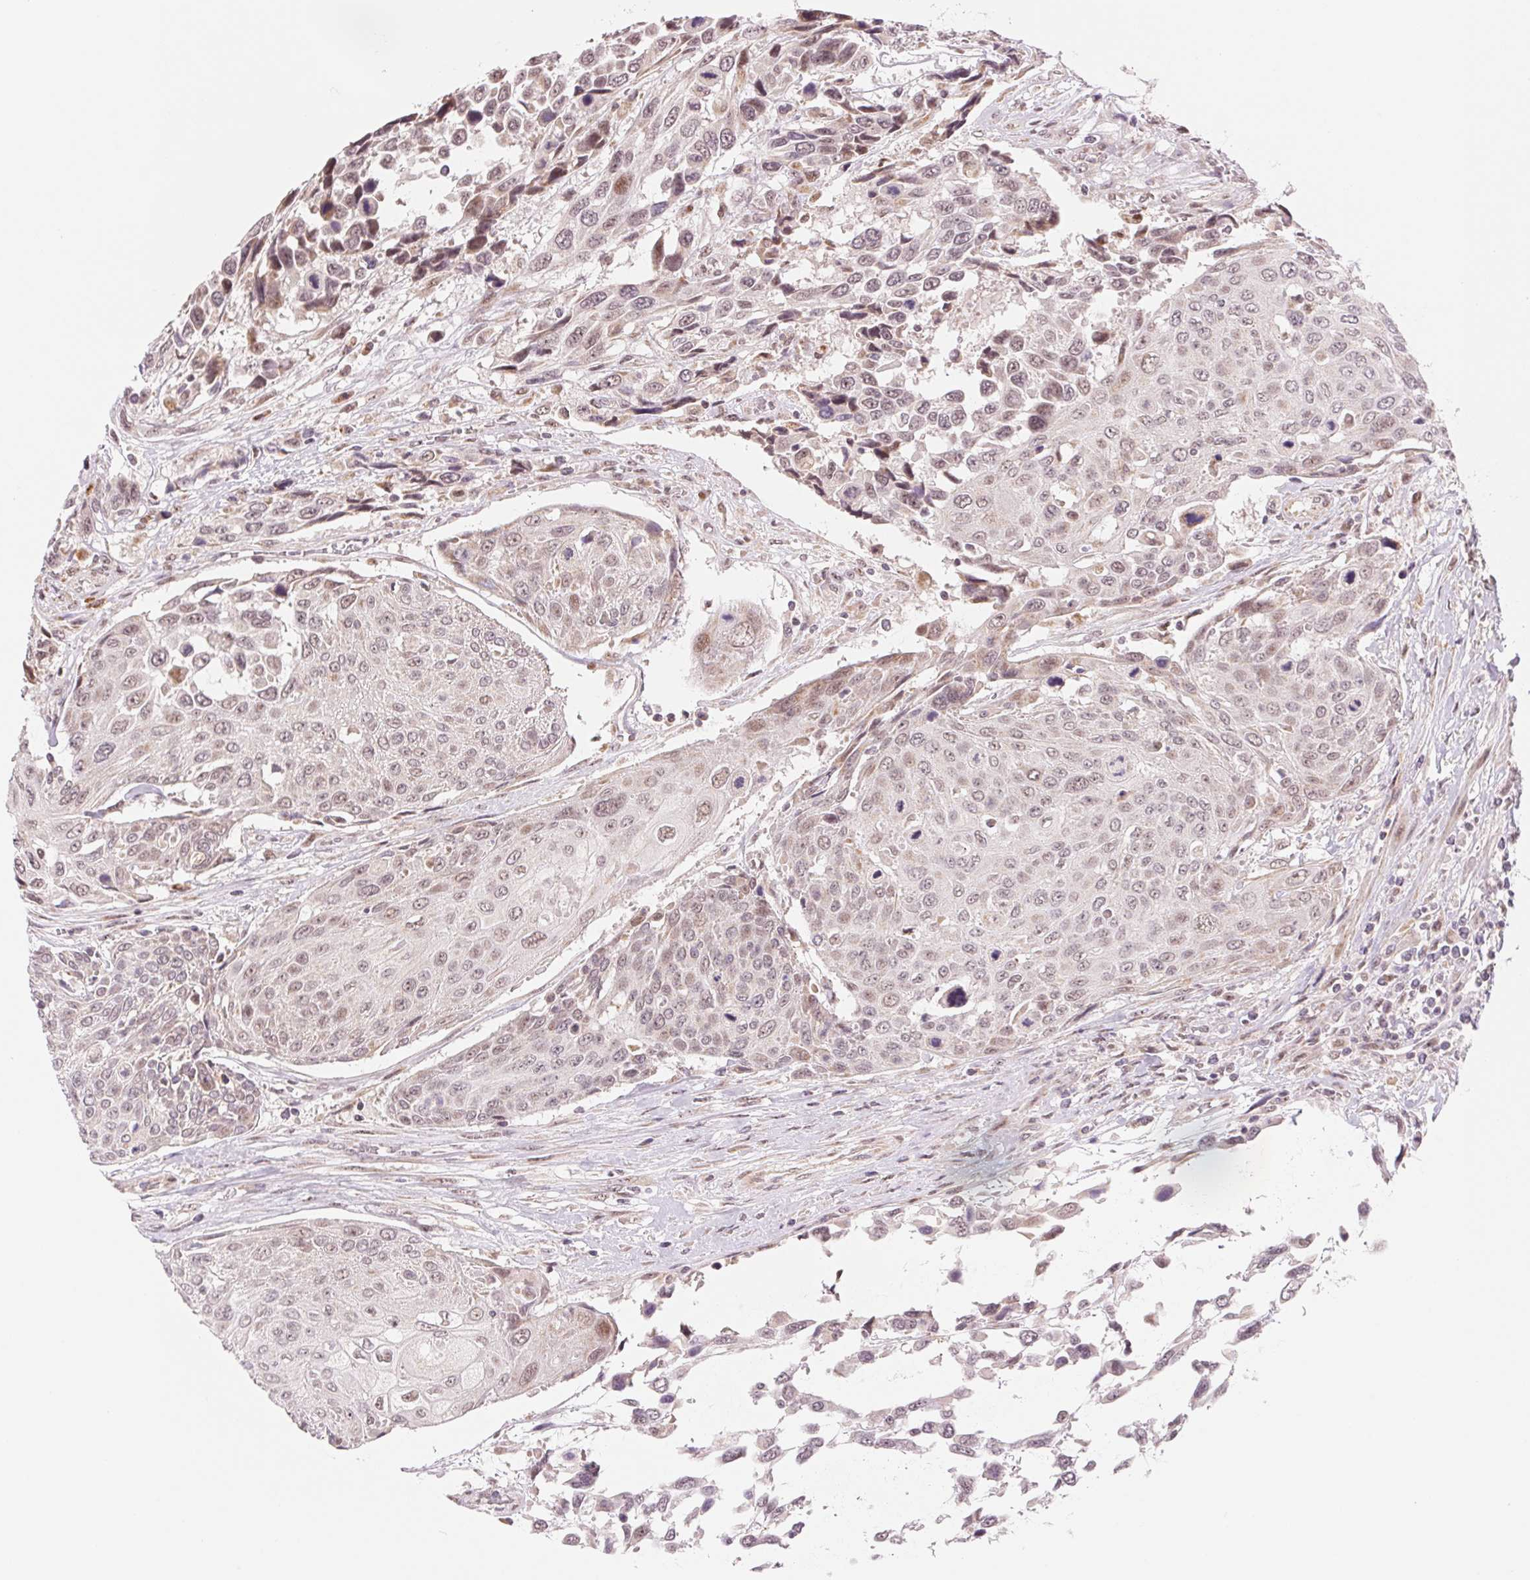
{"staining": {"intensity": "weak", "quantity": "<25%", "location": "cytoplasmic/membranous,nuclear"}, "tissue": "urothelial cancer", "cell_type": "Tumor cells", "image_type": "cancer", "snomed": [{"axis": "morphology", "description": "Urothelial carcinoma, High grade"}, {"axis": "topography", "description": "Urinary bladder"}], "caption": "Protein analysis of urothelial cancer displays no significant staining in tumor cells.", "gene": "ARHGAP32", "patient": {"sex": "female", "age": 70}}